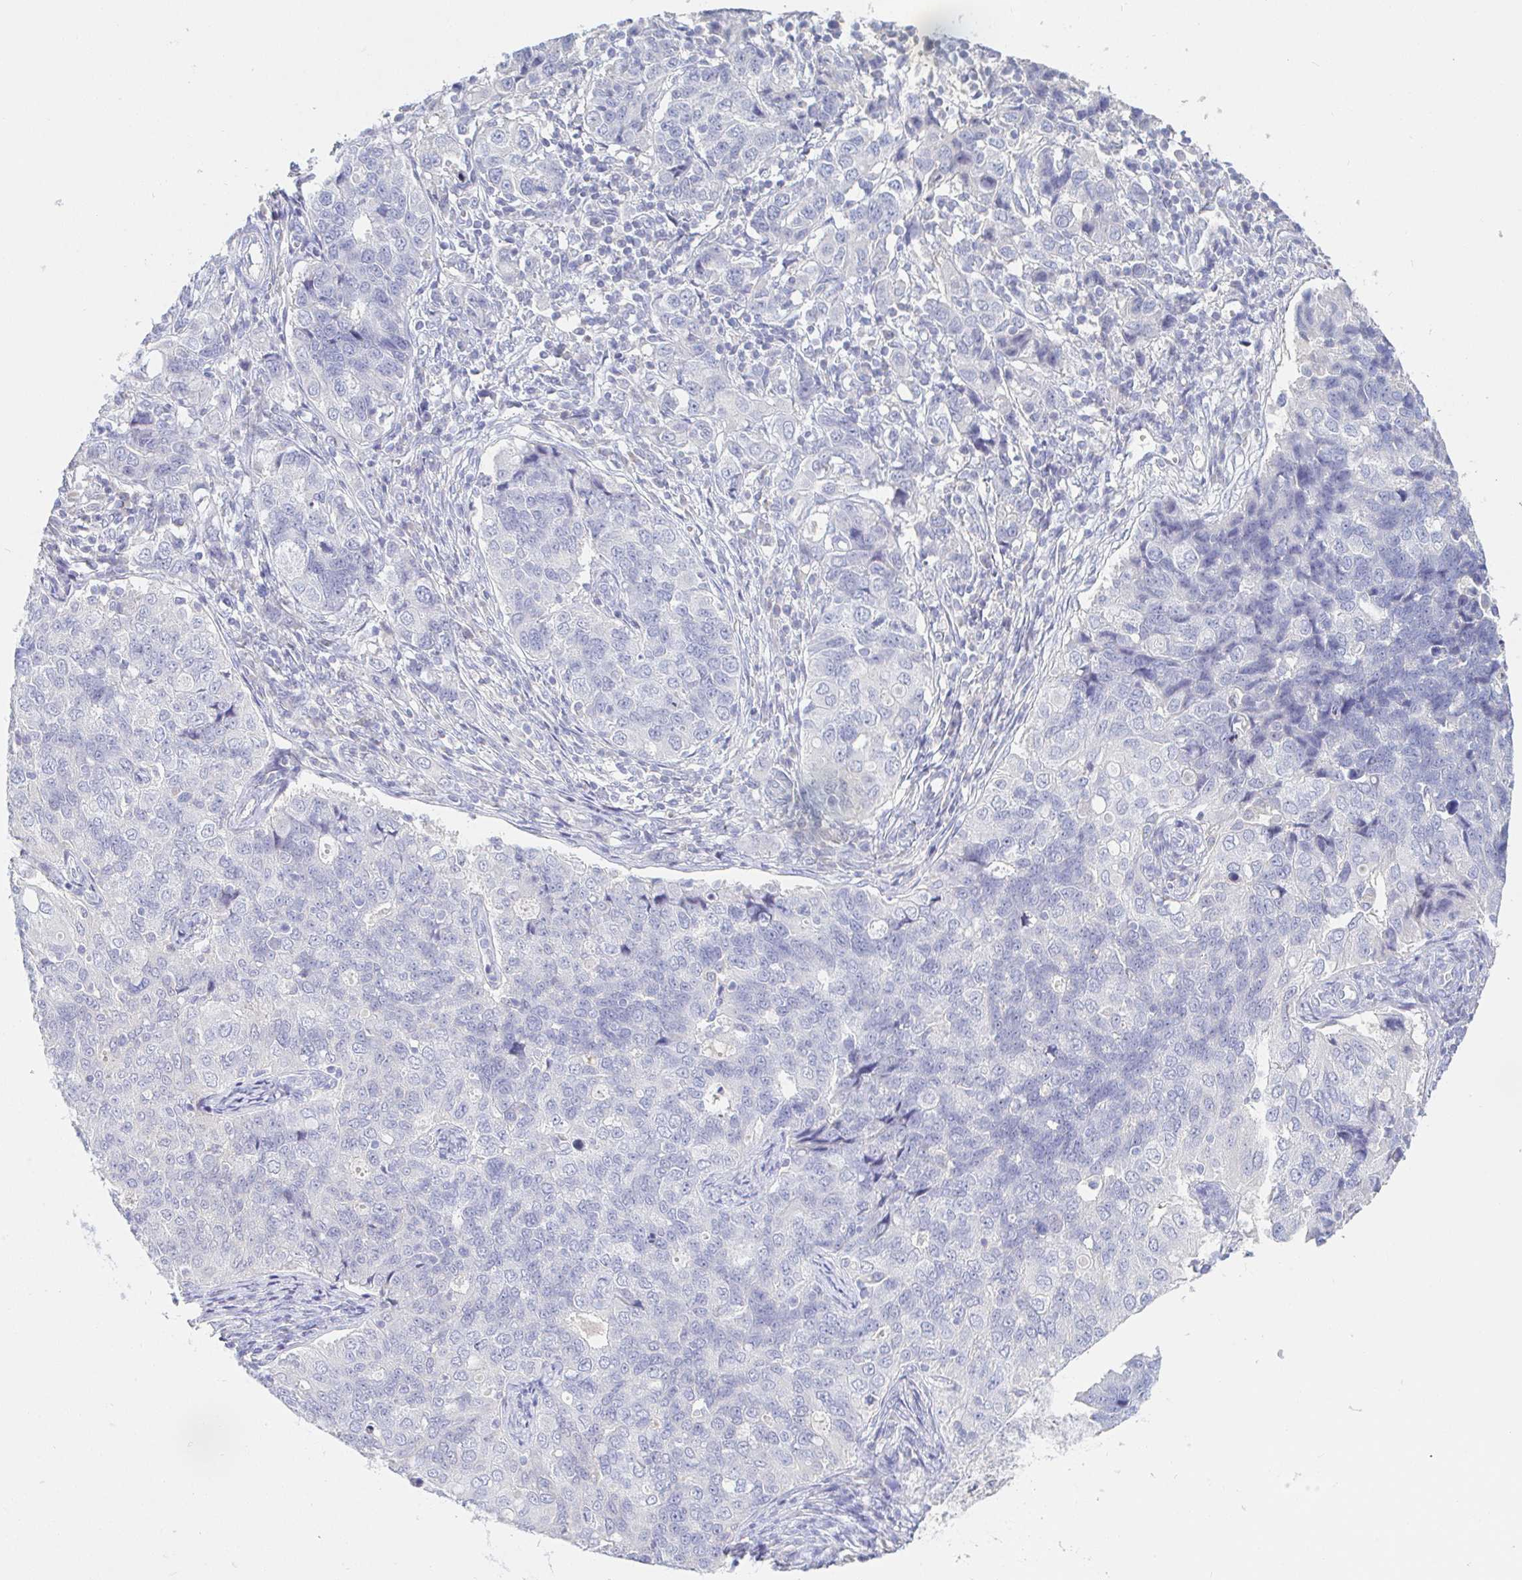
{"staining": {"intensity": "negative", "quantity": "none", "location": "none"}, "tissue": "endometrial cancer", "cell_type": "Tumor cells", "image_type": "cancer", "snomed": [{"axis": "morphology", "description": "Adenocarcinoma, NOS"}, {"axis": "topography", "description": "Endometrium"}], "caption": "Tumor cells are negative for protein expression in human endometrial cancer.", "gene": "PDE6B", "patient": {"sex": "female", "age": 43}}